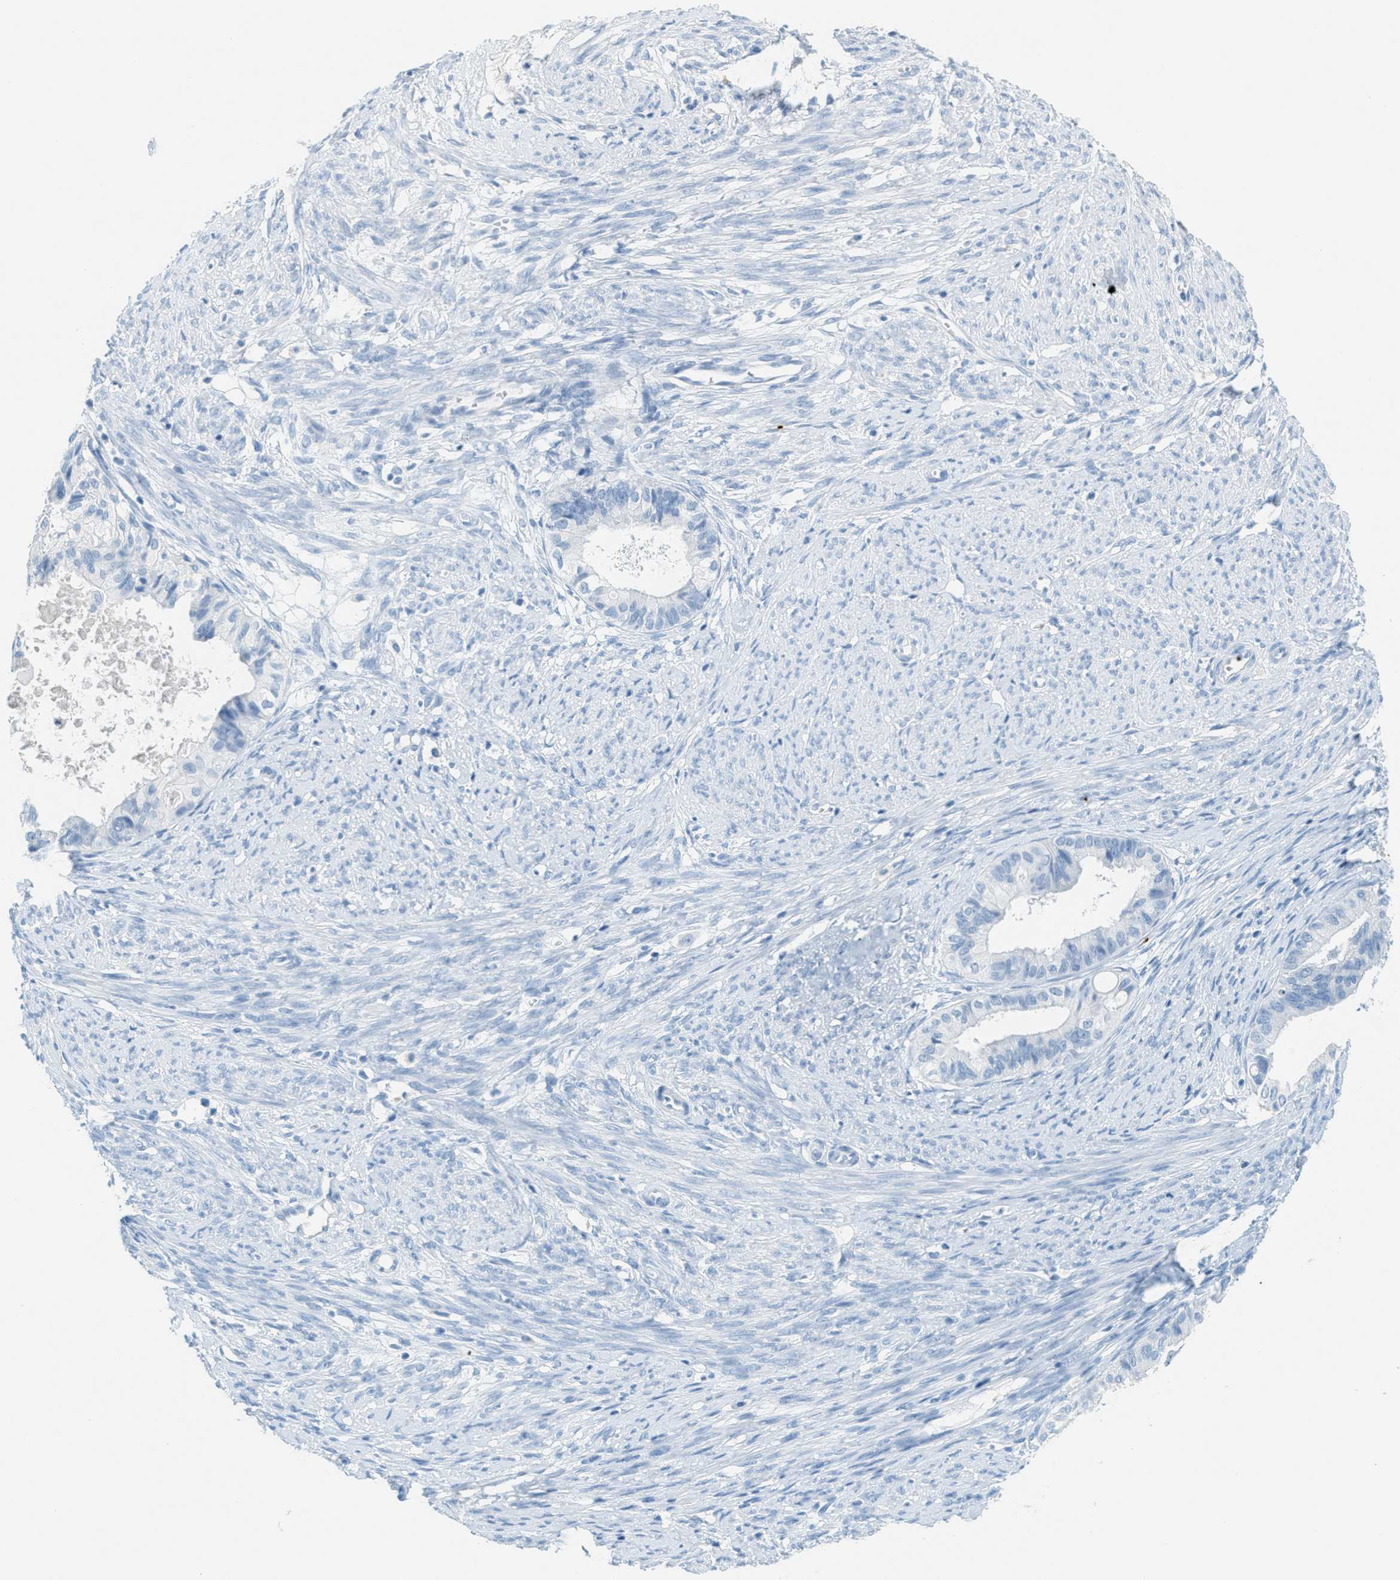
{"staining": {"intensity": "negative", "quantity": "none", "location": "none"}, "tissue": "cervical cancer", "cell_type": "Tumor cells", "image_type": "cancer", "snomed": [{"axis": "morphology", "description": "Normal tissue, NOS"}, {"axis": "morphology", "description": "Adenocarcinoma, NOS"}, {"axis": "topography", "description": "Cervix"}, {"axis": "topography", "description": "Endometrium"}], "caption": "Immunohistochemistry histopathology image of neoplastic tissue: human cervical cancer (adenocarcinoma) stained with DAB shows no significant protein positivity in tumor cells.", "gene": "PPBP", "patient": {"sex": "female", "age": 86}}